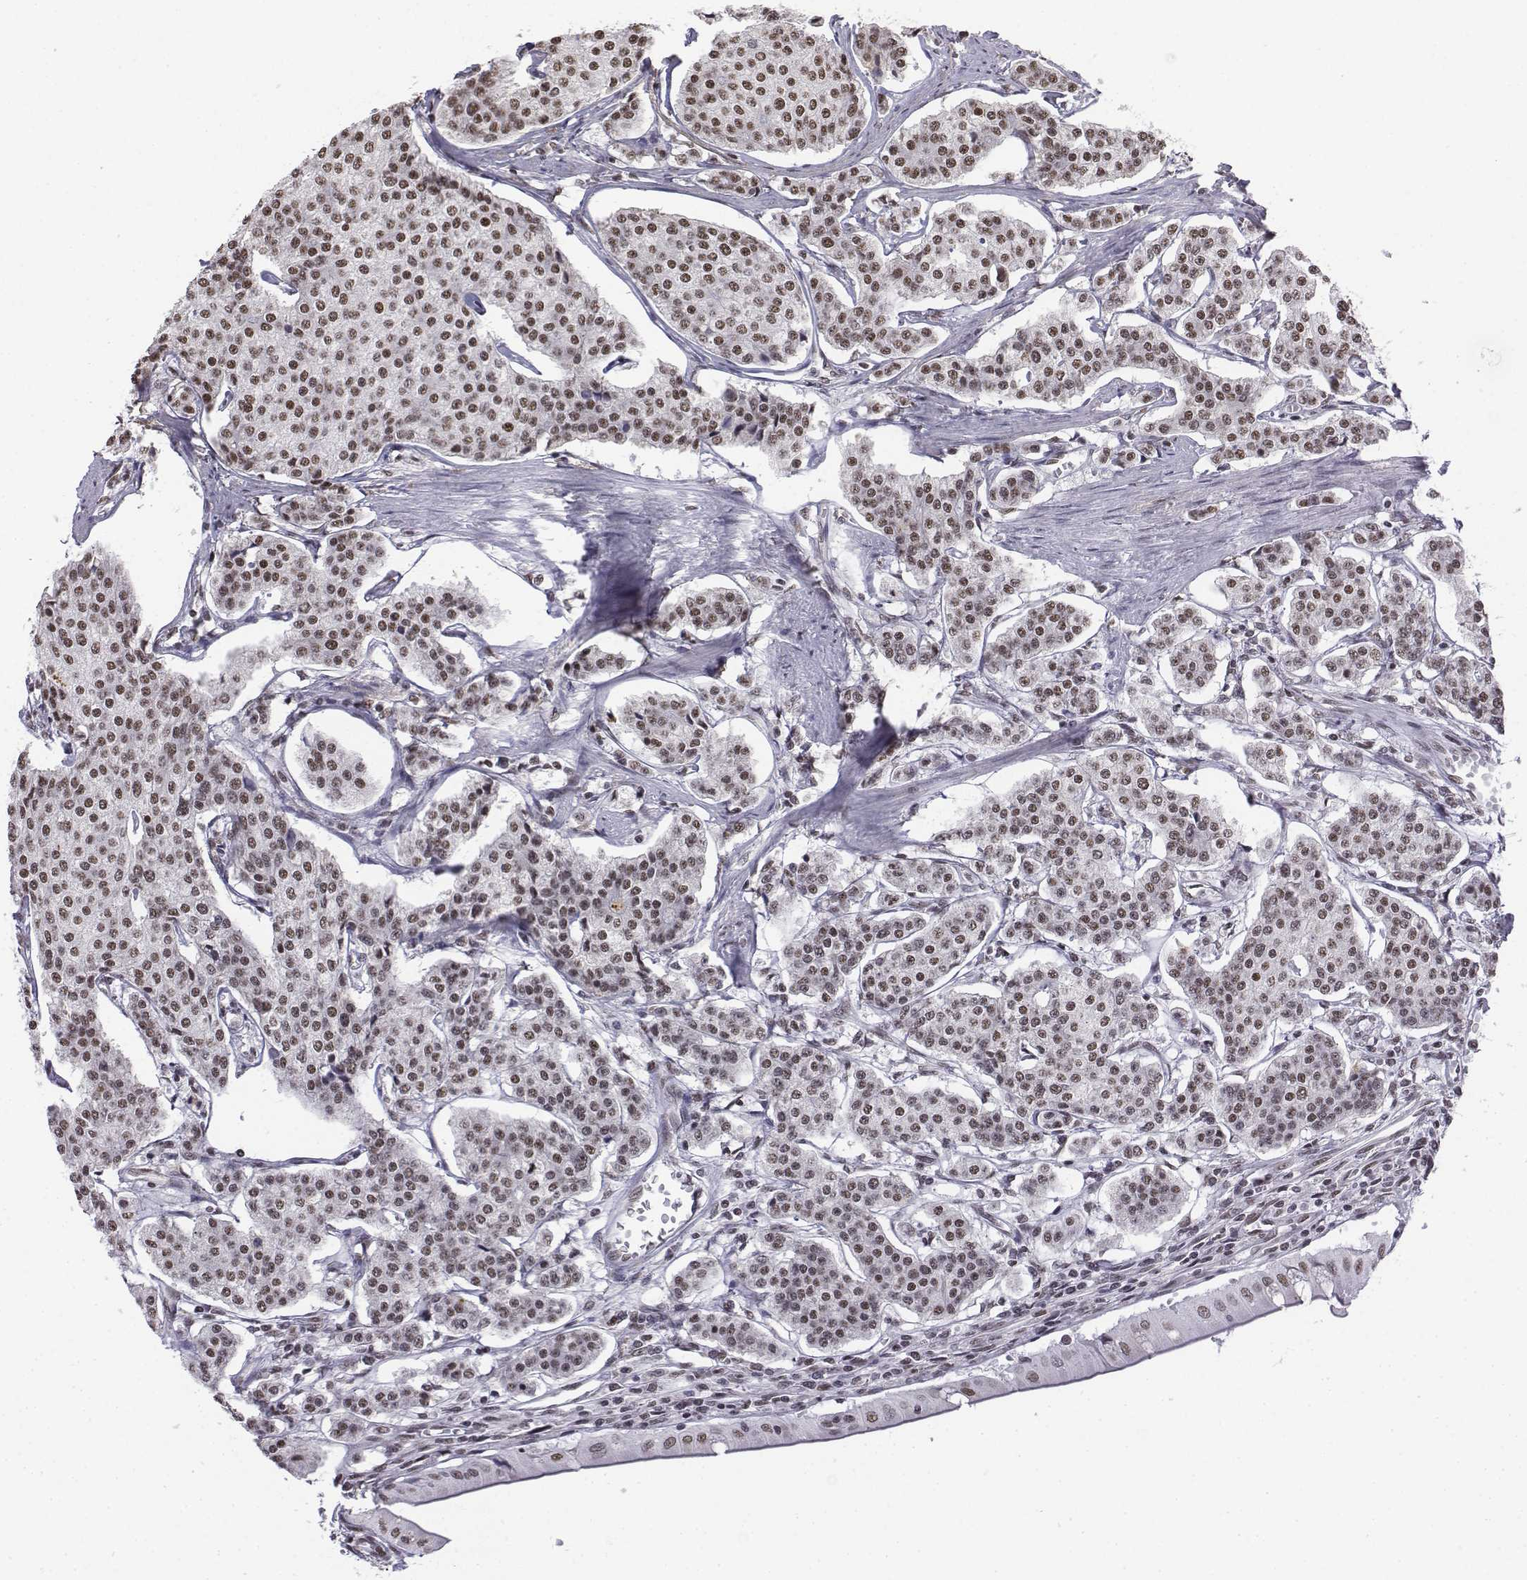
{"staining": {"intensity": "moderate", "quantity": ">75%", "location": "nuclear"}, "tissue": "carcinoid", "cell_type": "Tumor cells", "image_type": "cancer", "snomed": [{"axis": "morphology", "description": "Carcinoid, malignant, NOS"}, {"axis": "topography", "description": "Small intestine"}], "caption": "Human carcinoid stained for a protein (brown) reveals moderate nuclear positive staining in approximately >75% of tumor cells.", "gene": "SETD1A", "patient": {"sex": "female", "age": 65}}